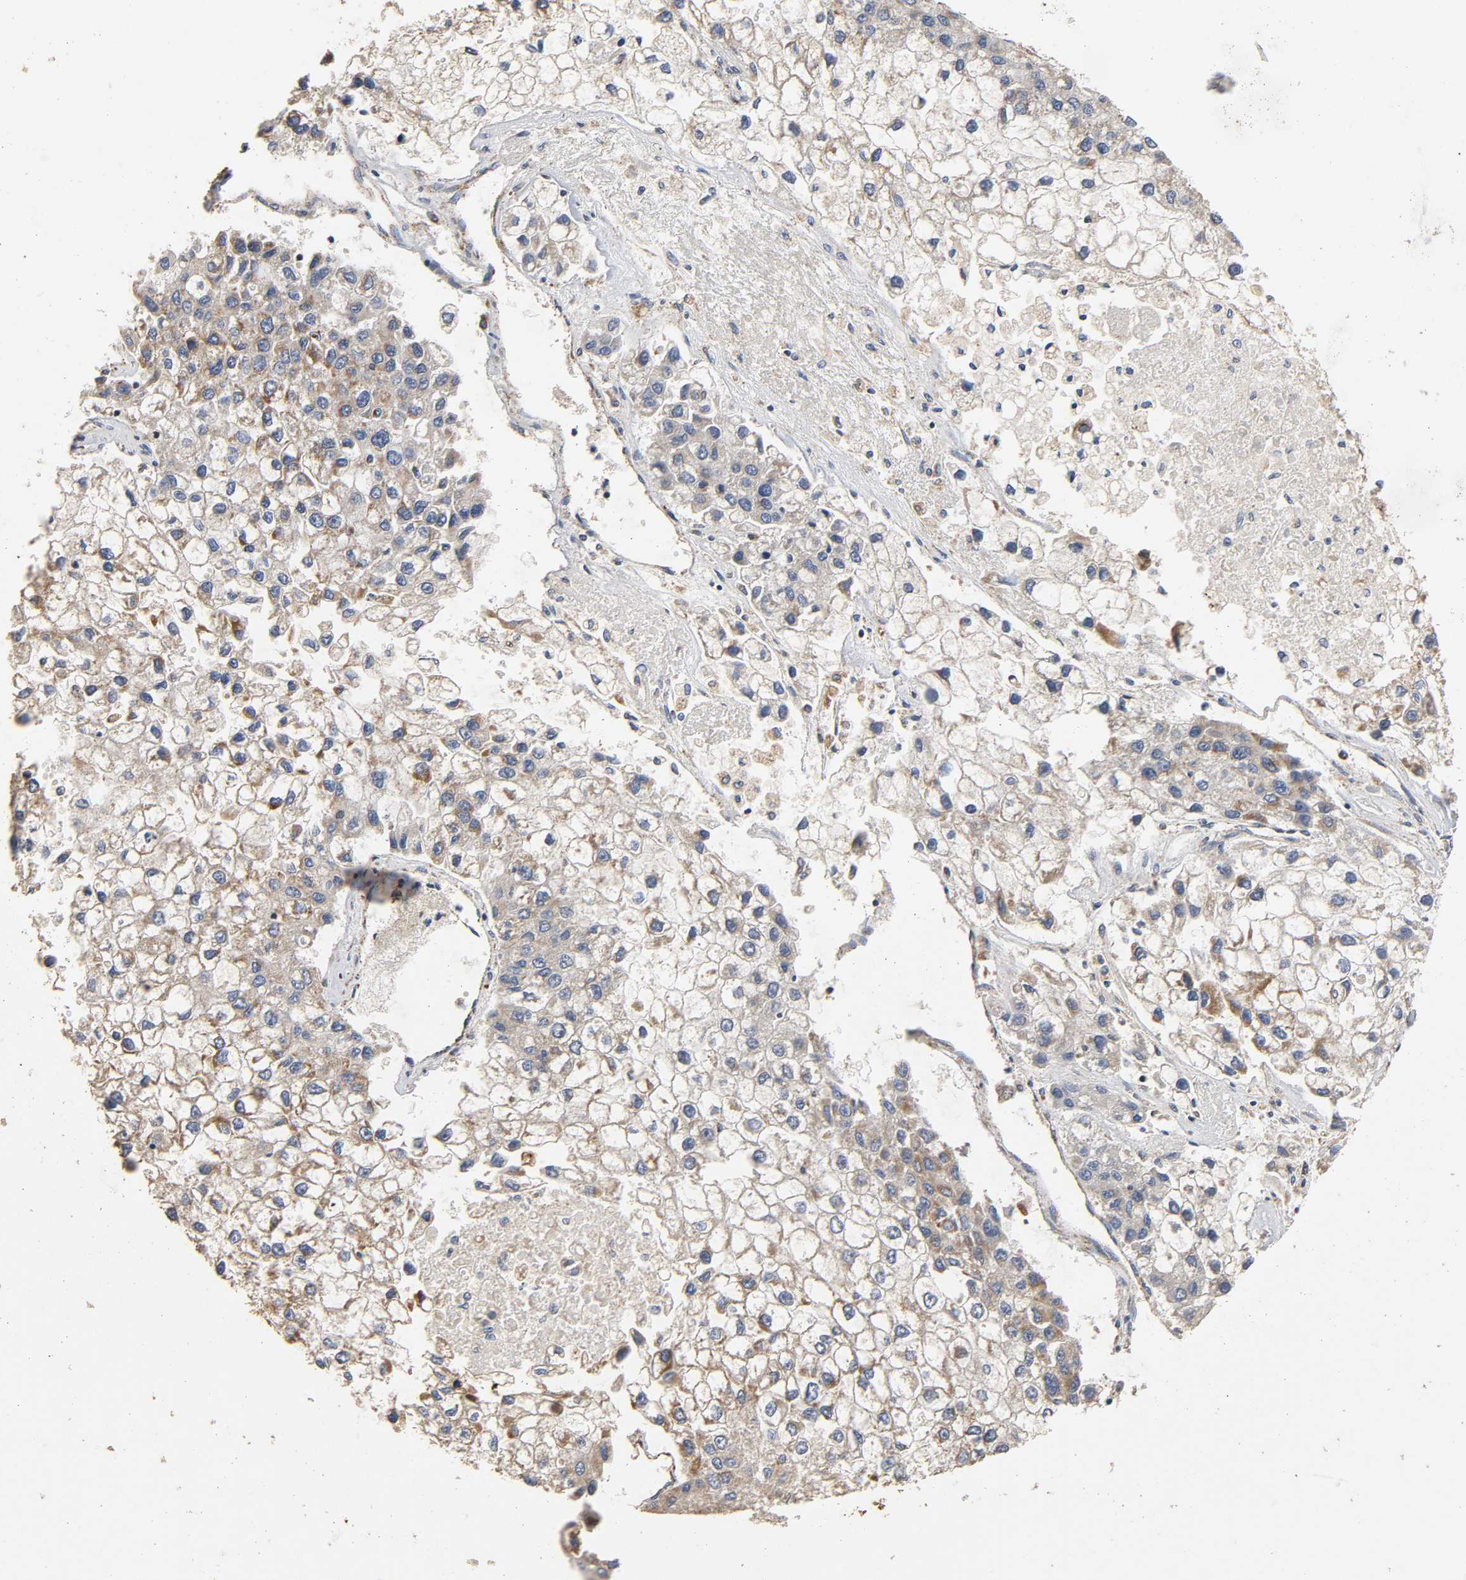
{"staining": {"intensity": "weak", "quantity": "25%-75%", "location": "cytoplasmic/membranous"}, "tissue": "liver cancer", "cell_type": "Tumor cells", "image_type": "cancer", "snomed": [{"axis": "morphology", "description": "Carcinoma, Hepatocellular, NOS"}, {"axis": "topography", "description": "Liver"}], "caption": "IHC of human liver cancer (hepatocellular carcinoma) shows low levels of weak cytoplasmic/membranous staining in about 25%-75% of tumor cells.", "gene": "NDUFS3", "patient": {"sex": "female", "age": 66}}